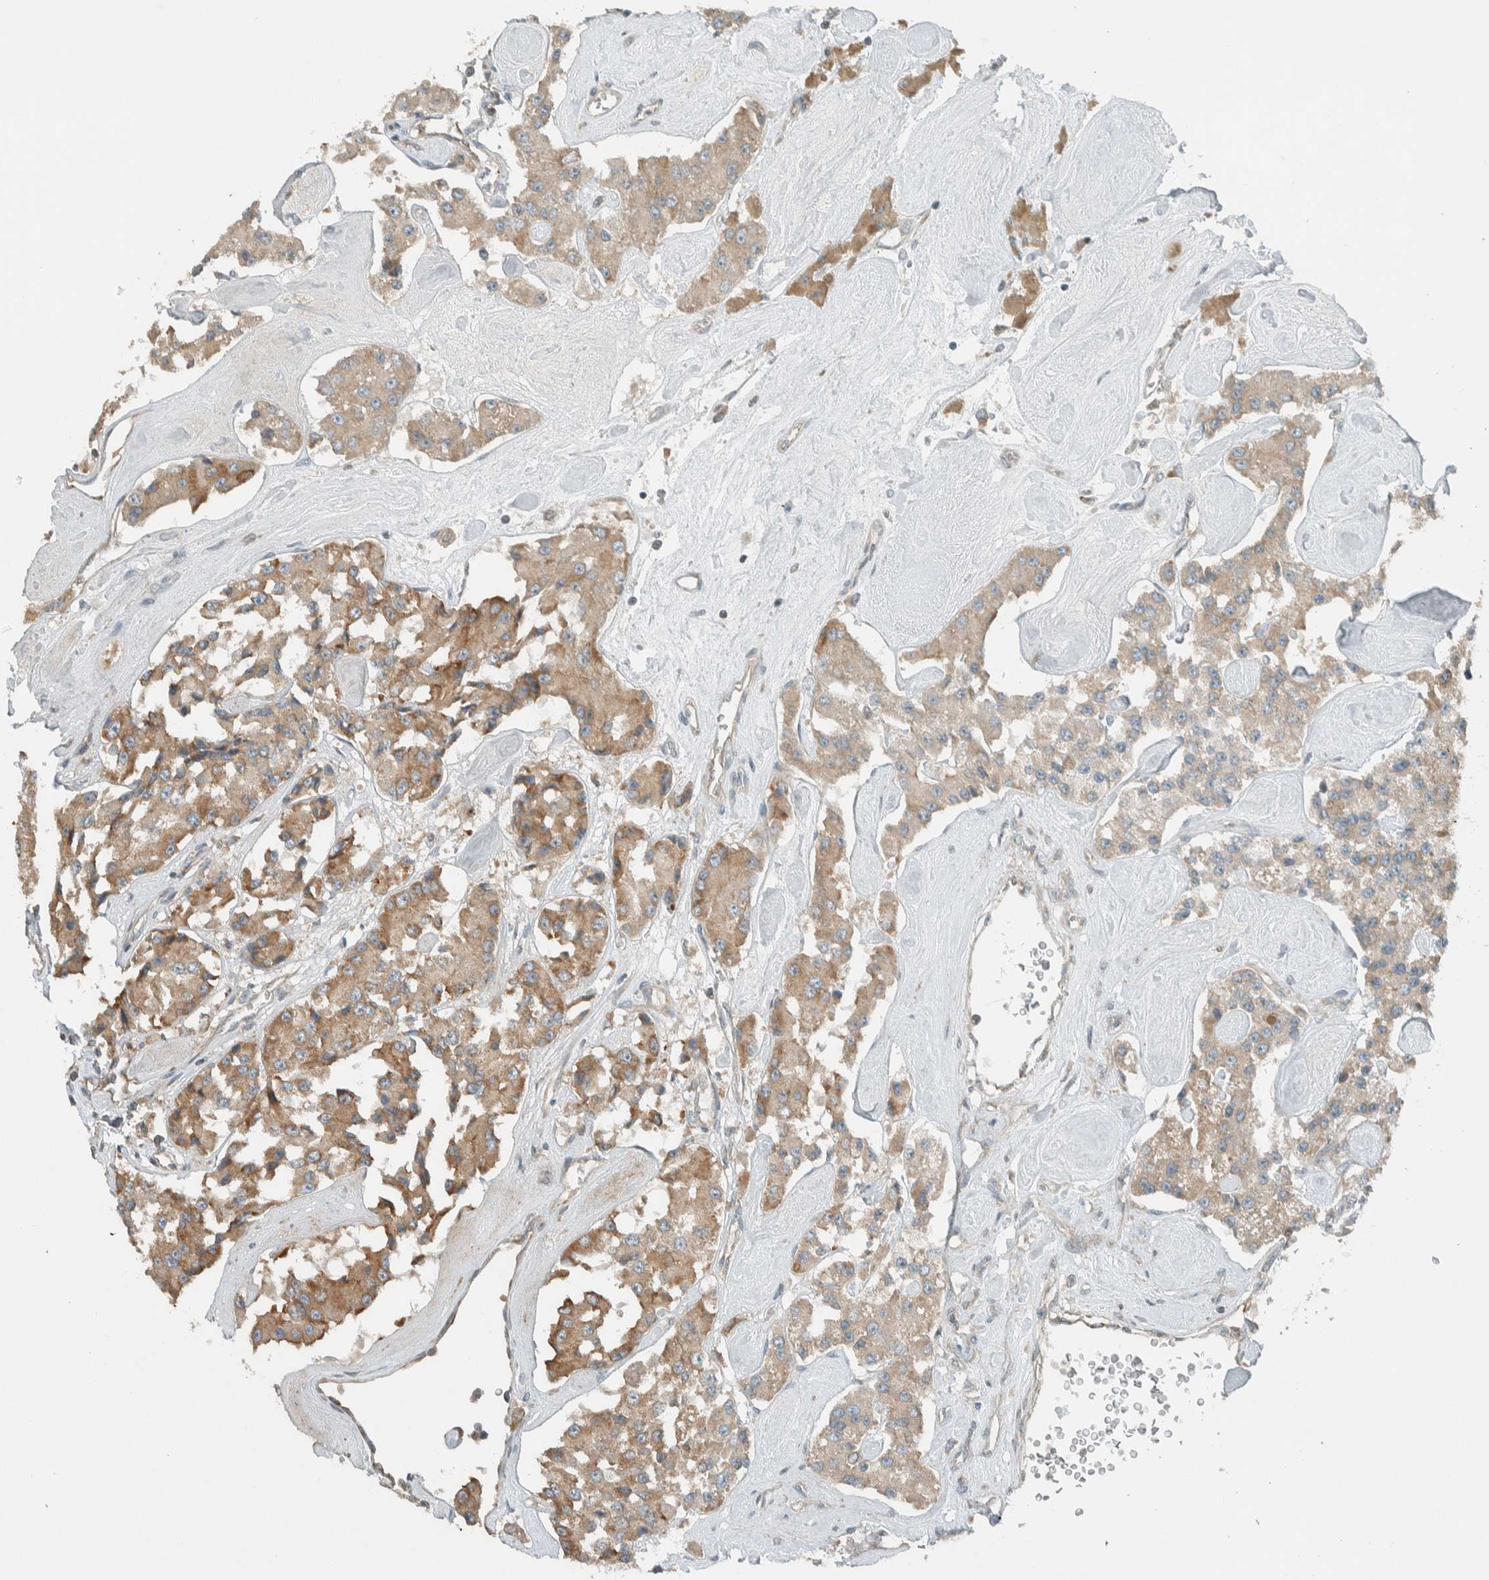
{"staining": {"intensity": "weak", "quantity": ">75%", "location": "cytoplasmic/membranous"}, "tissue": "carcinoid", "cell_type": "Tumor cells", "image_type": "cancer", "snomed": [{"axis": "morphology", "description": "Carcinoid, malignant, NOS"}, {"axis": "topography", "description": "Pancreas"}], "caption": "Immunohistochemical staining of human carcinoid displays weak cytoplasmic/membranous protein positivity in about >75% of tumor cells. Using DAB (3,3'-diaminobenzidine) (brown) and hematoxylin (blue) stains, captured at high magnification using brightfield microscopy.", "gene": "SEL1L", "patient": {"sex": "male", "age": 41}}